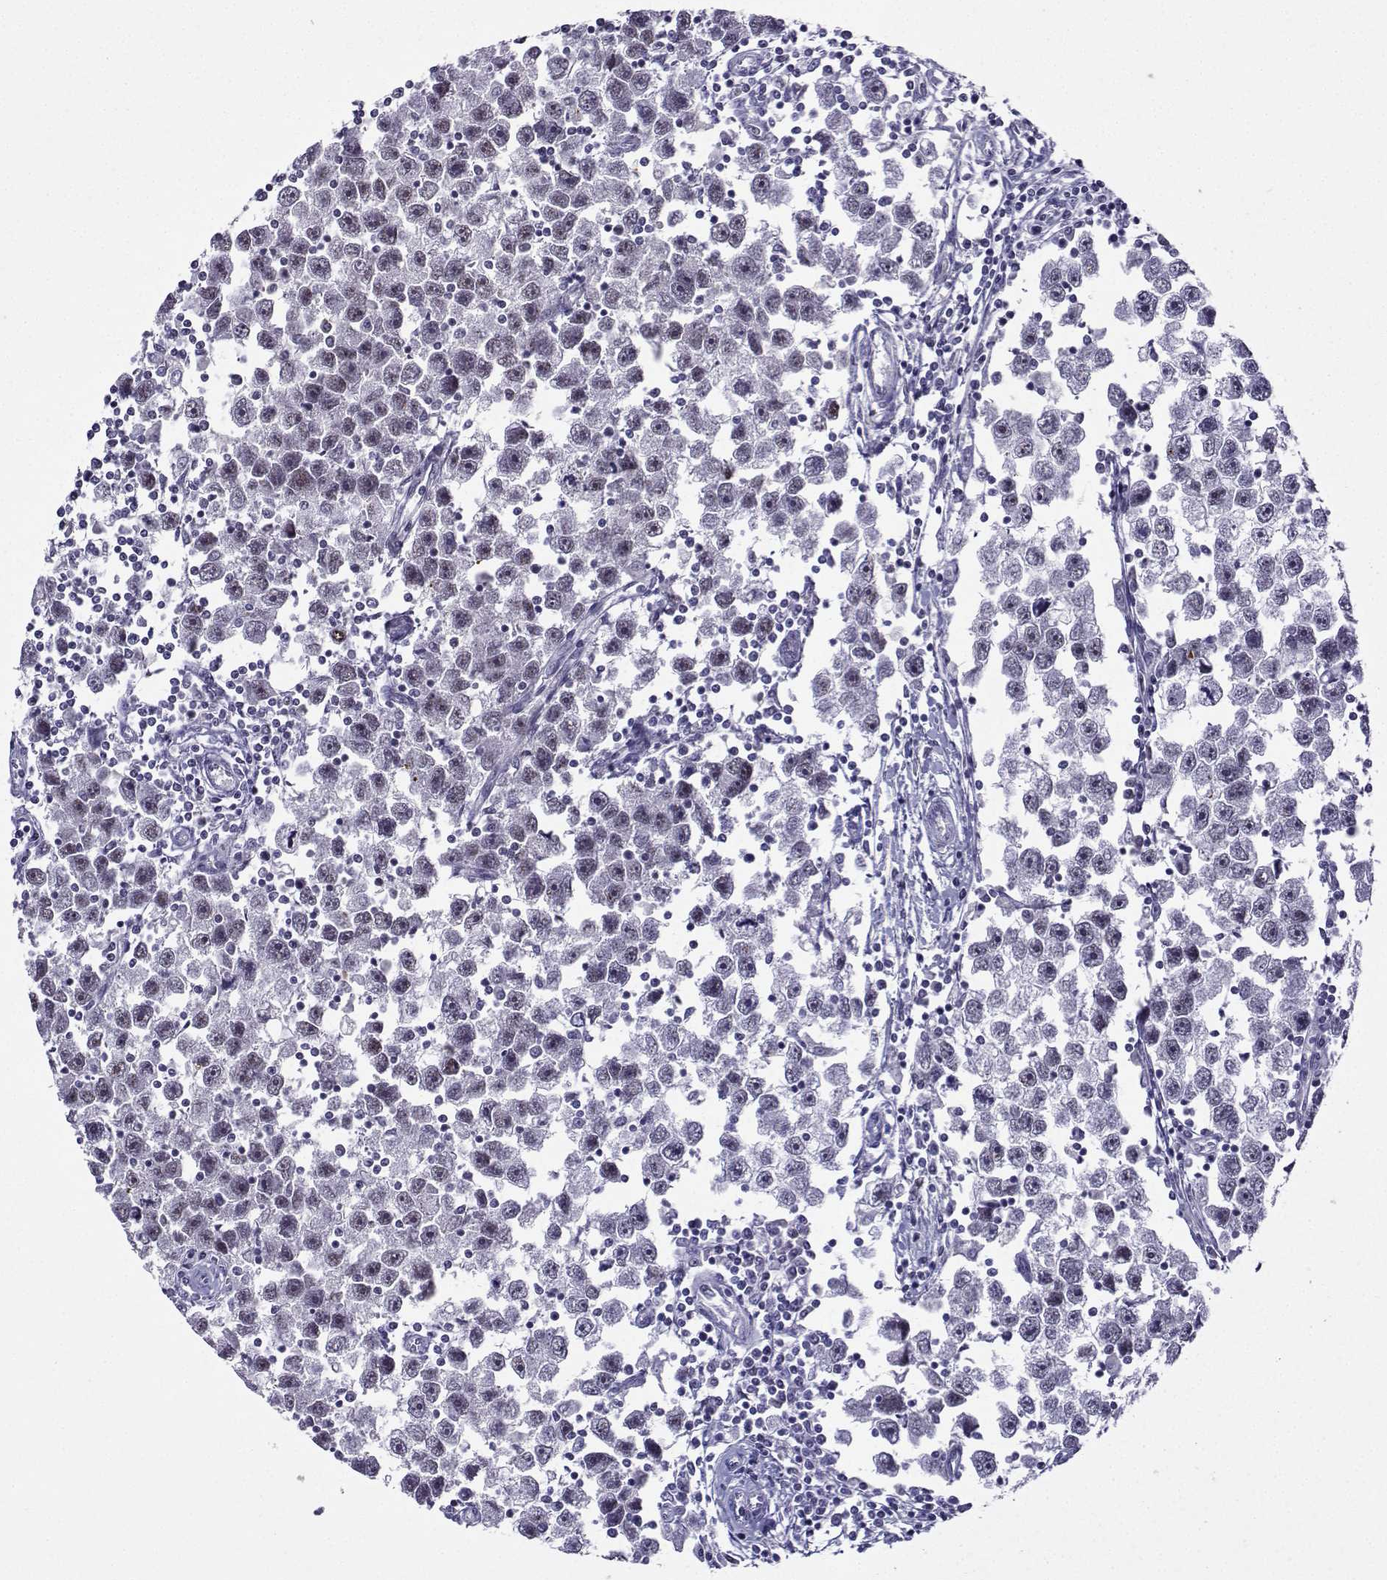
{"staining": {"intensity": "negative", "quantity": "none", "location": "none"}, "tissue": "testis cancer", "cell_type": "Tumor cells", "image_type": "cancer", "snomed": [{"axis": "morphology", "description": "Seminoma, NOS"}, {"axis": "topography", "description": "Testis"}], "caption": "Testis cancer (seminoma) was stained to show a protein in brown. There is no significant positivity in tumor cells. (DAB (3,3'-diaminobenzidine) immunohistochemistry (IHC), high magnification).", "gene": "LRFN2", "patient": {"sex": "male", "age": 30}}